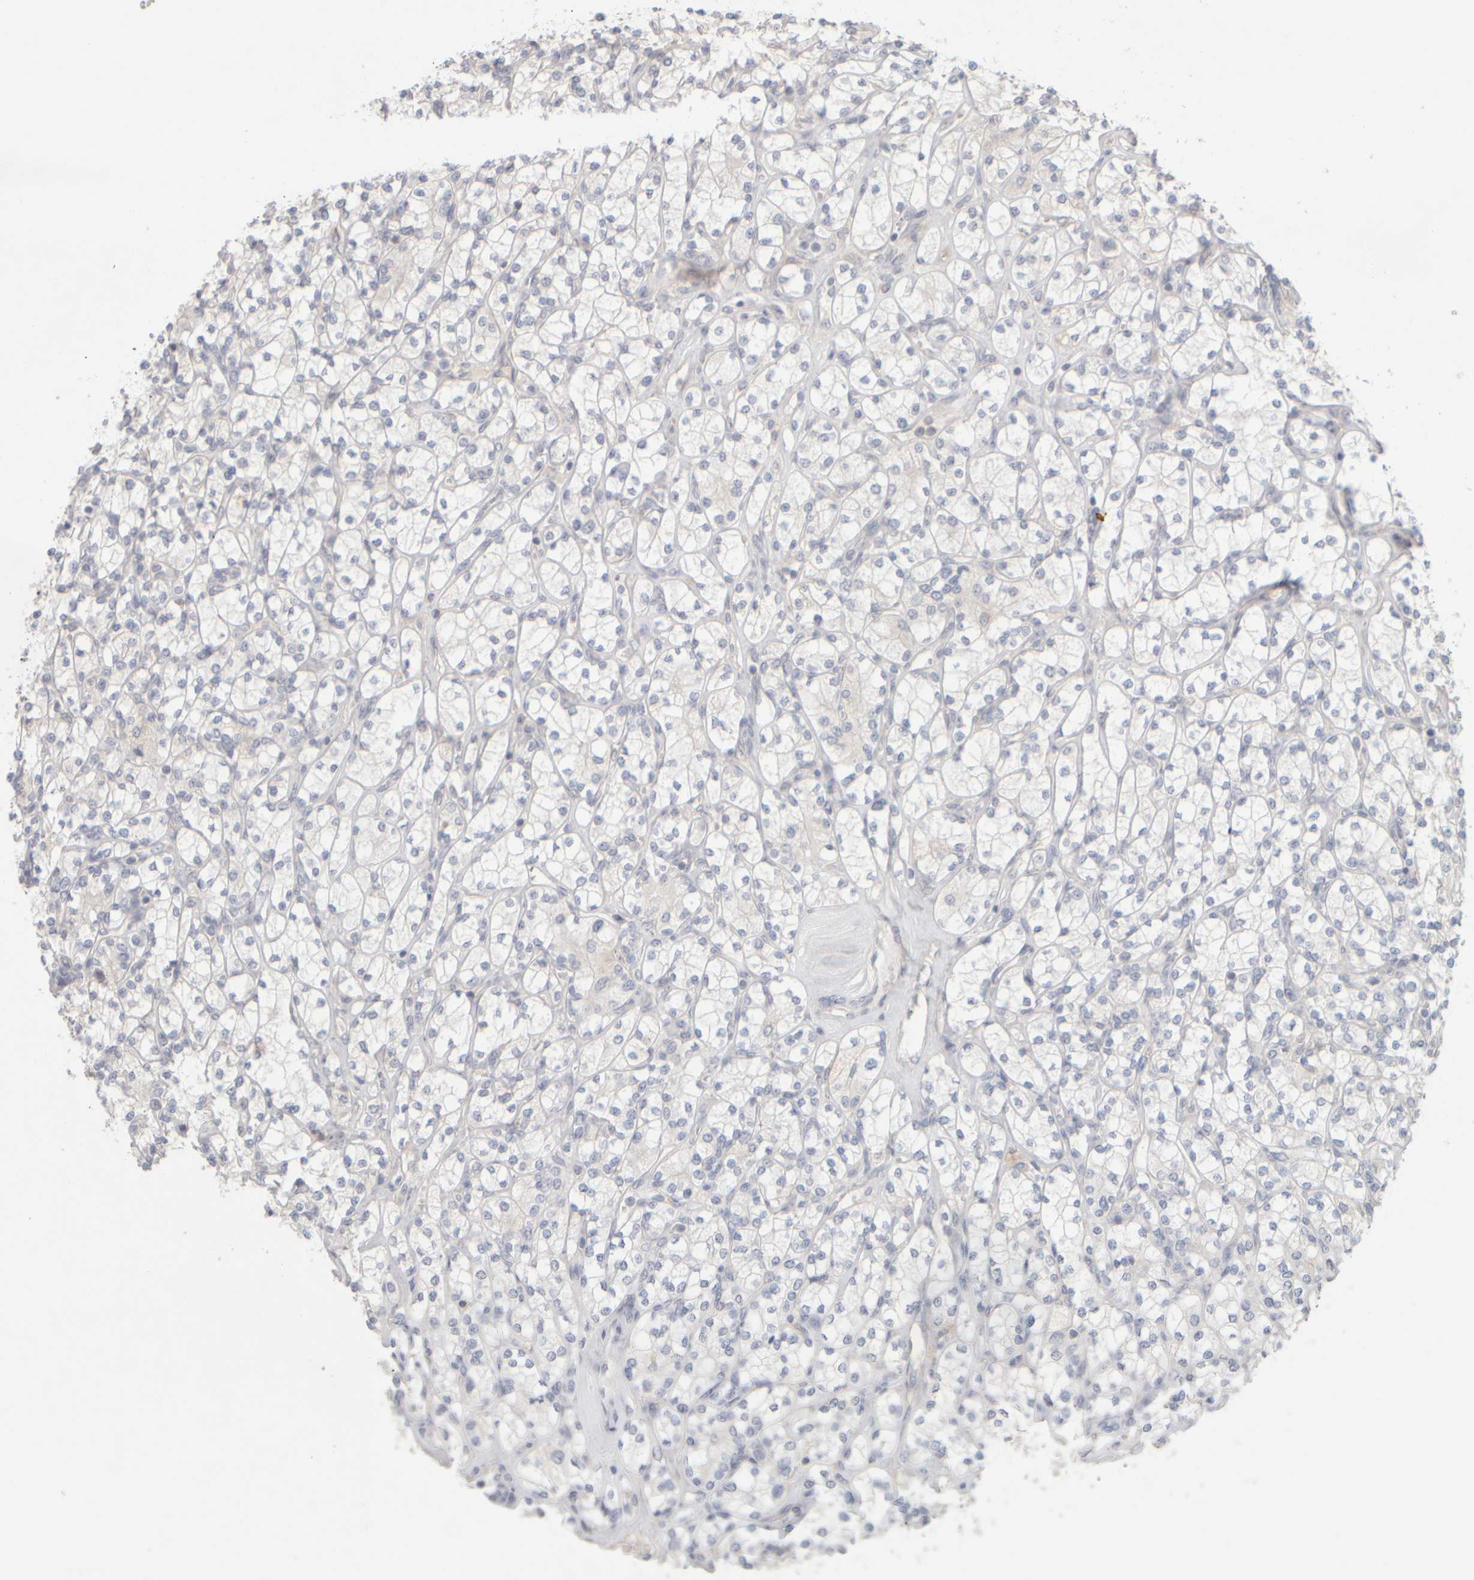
{"staining": {"intensity": "negative", "quantity": "none", "location": "none"}, "tissue": "renal cancer", "cell_type": "Tumor cells", "image_type": "cancer", "snomed": [{"axis": "morphology", "description": "Adenocarcinoma, NOS"}, {"axis": "topography", "description": "Kidney"}], "caption": "An image of human renal adenocarcinoma is negative for staining in tumor cells. (DAB IHC with hematoxylin counter stain).", "gene": "ZNF112", "patient": {"sex": "male", "age": 77}}